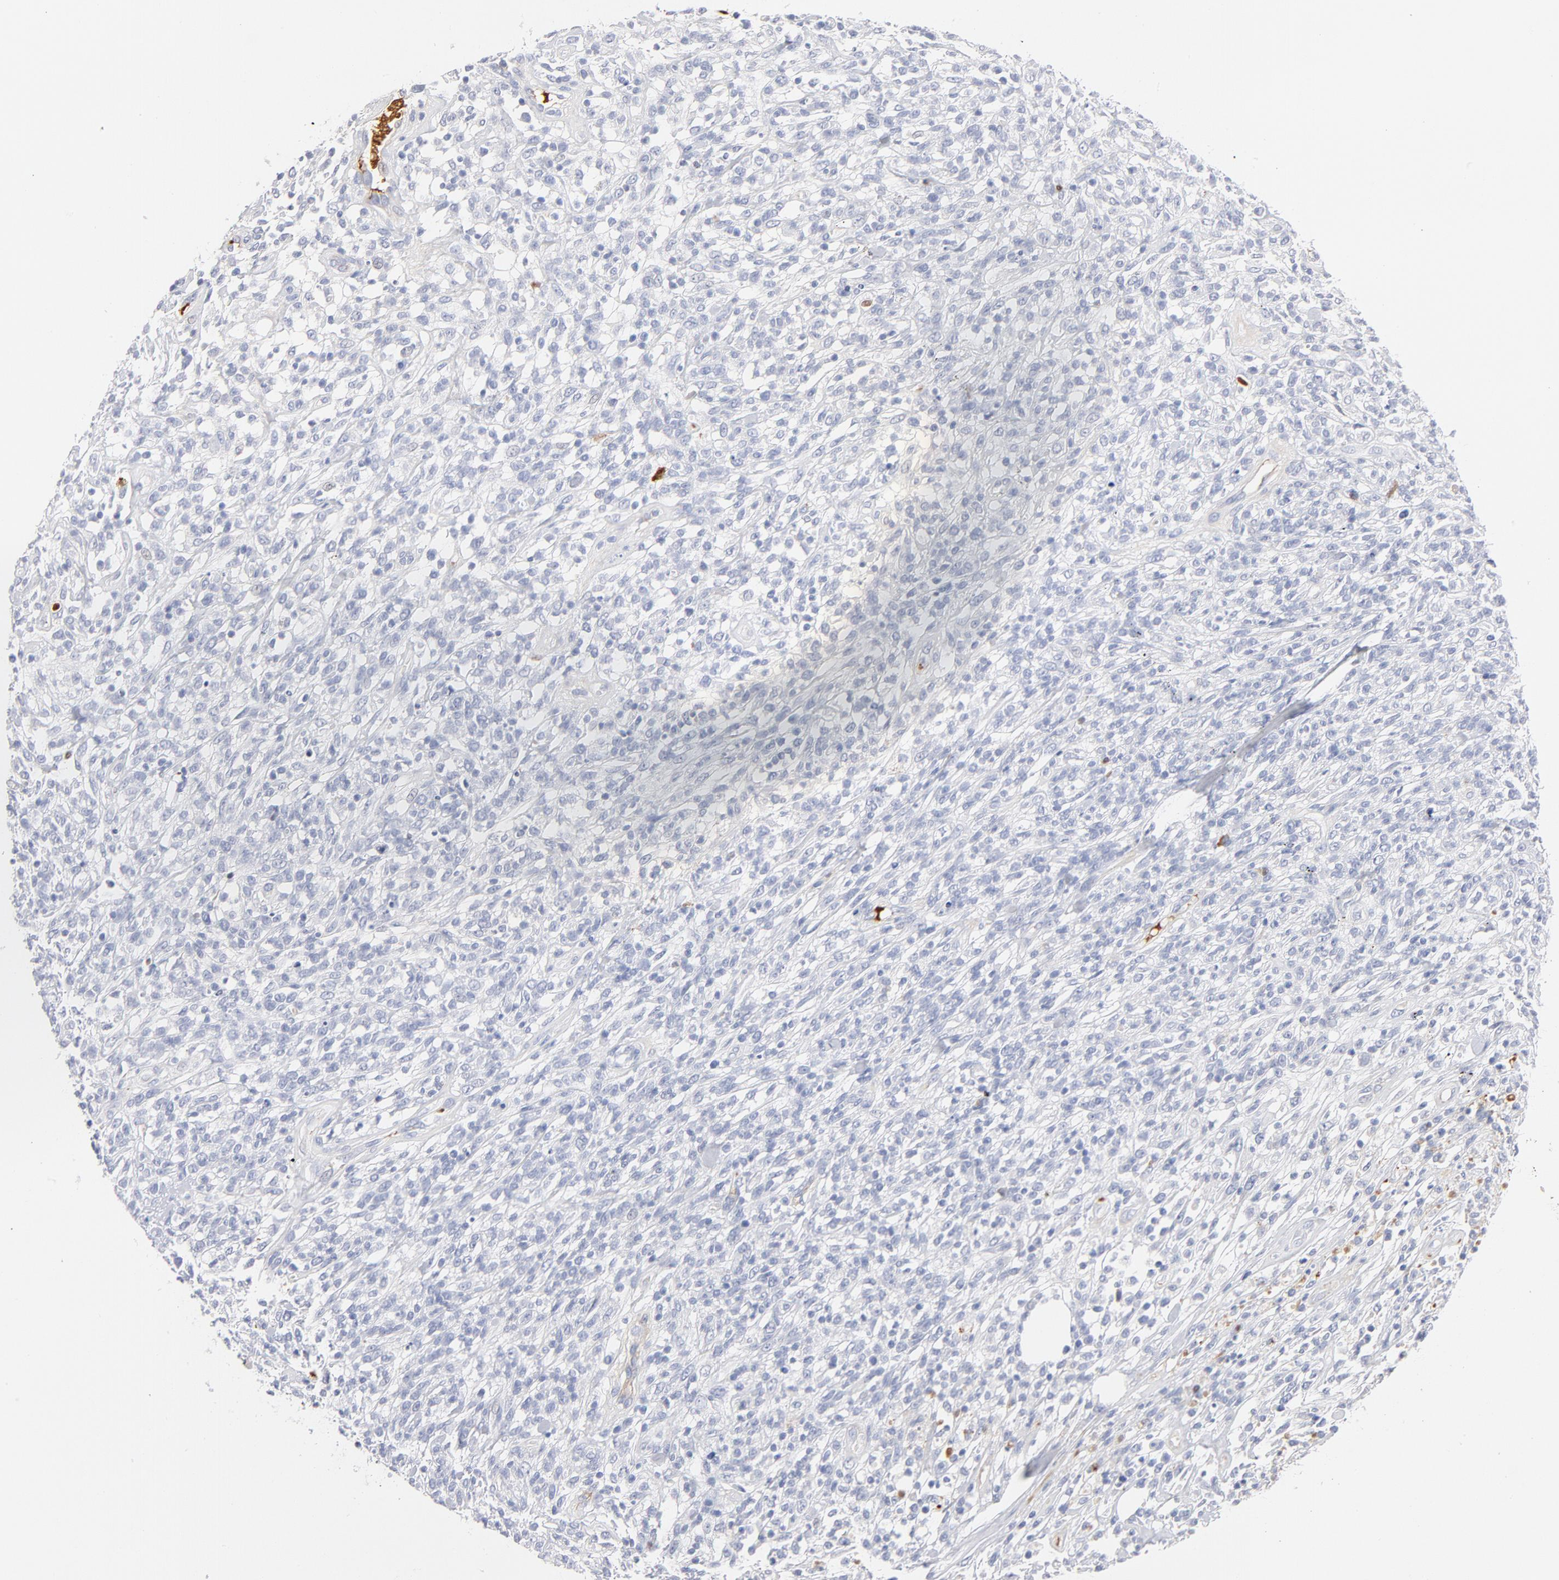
{"staining": {"intensity": "negative", "quantity": "none", "location": "none"}, "tissue": "lymphoma", "cell_type": "Tumor cells", "image_type": "cancer", "snomed": [{"axis": "morphology", "description": "Malignant lymphoma, non-Hodgkin's type, High grade"}, {"axis": "topography", "description": "Lymph node"}], "caption": "Malignant lymphoma, non-Hodgkin's type (high-grade) stained for a protein using immunohistochemistry (IHC) exhibits no staining tumor cells.", "gene": "PLAT", "patient": {"sex": "female", "age": 73}}